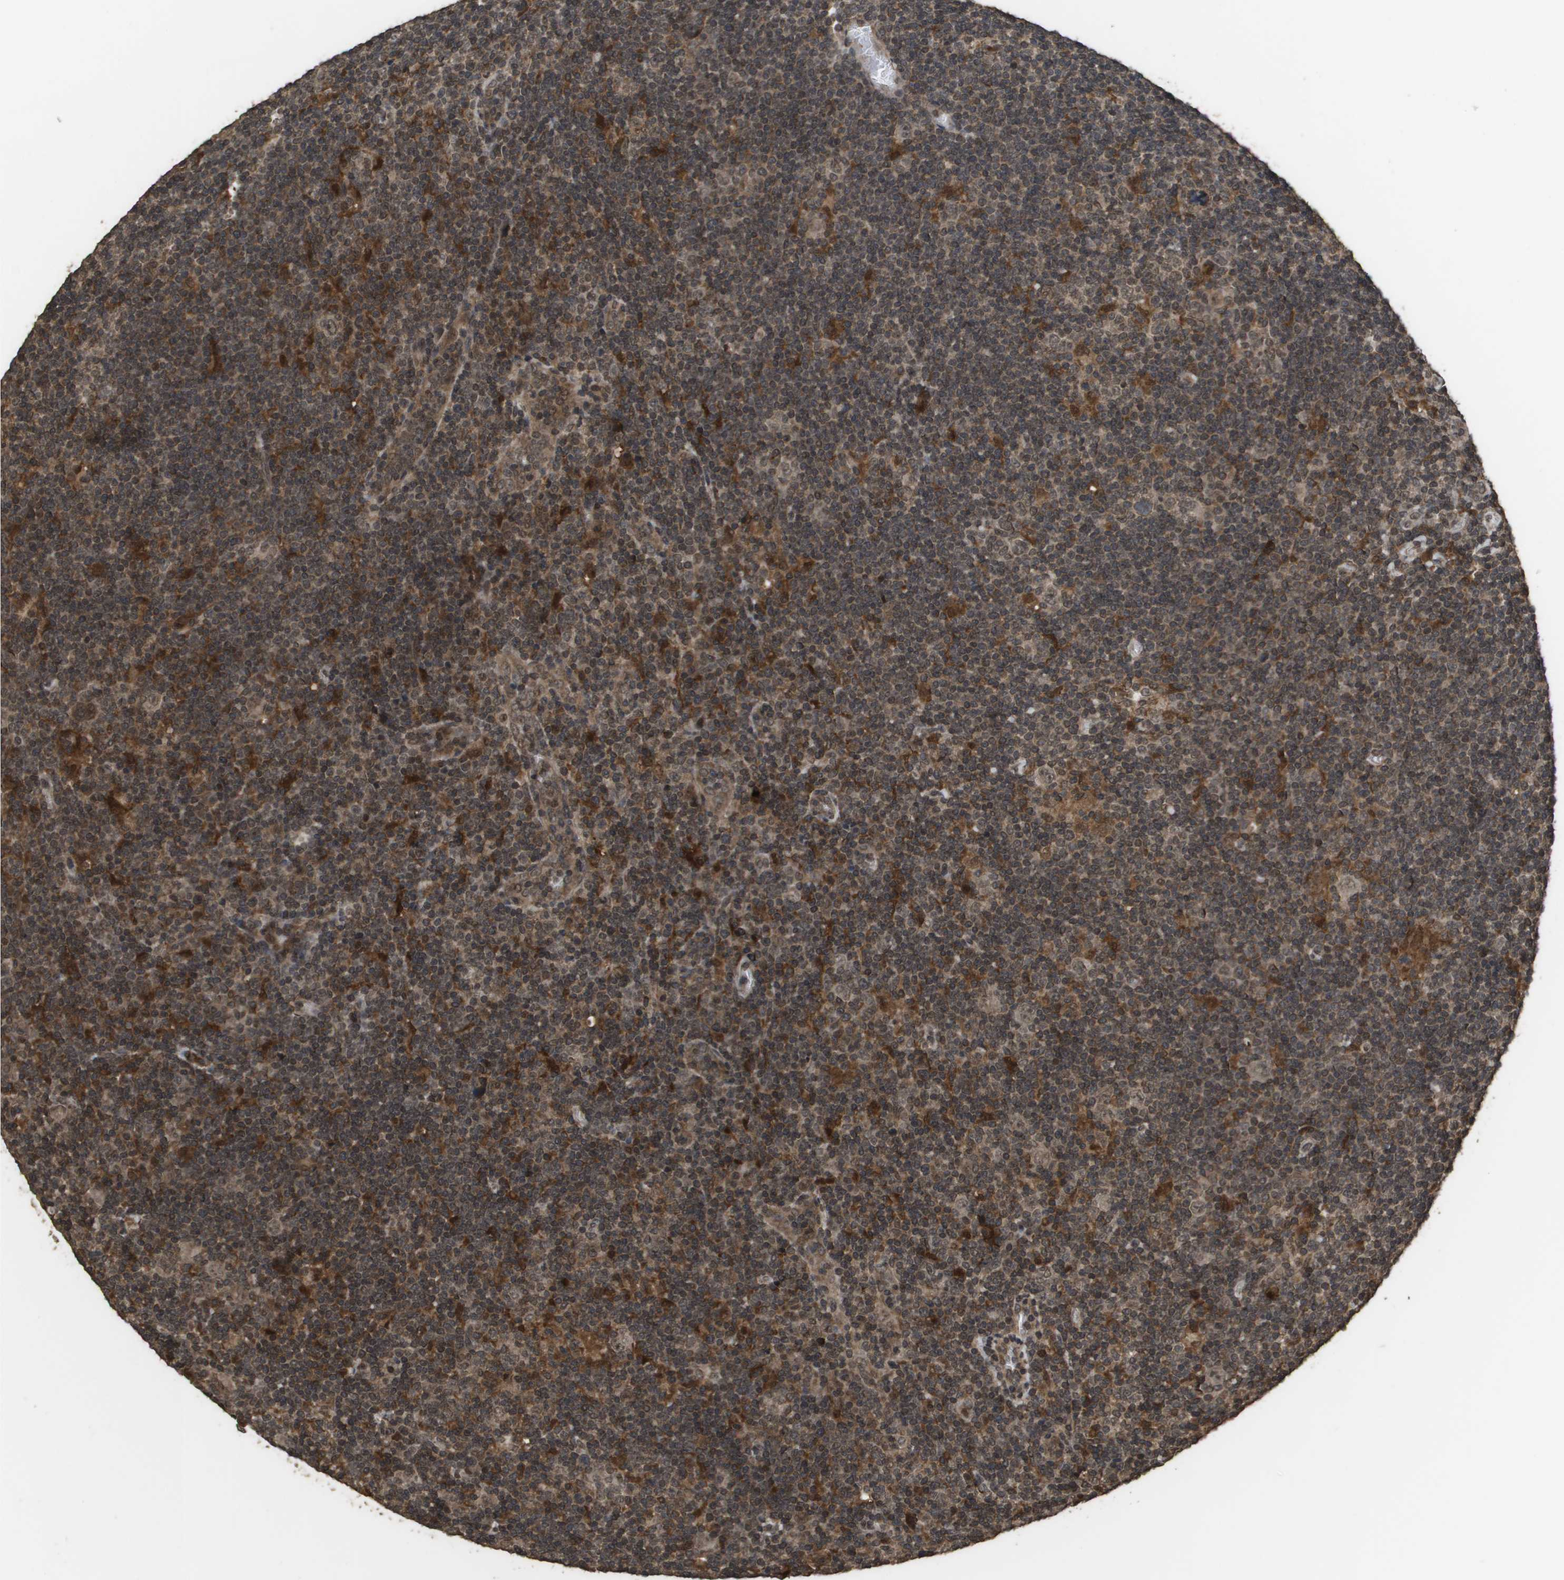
{"staining": {"intensity": "weak", "quantity": ">75%", "location": "cytoplasmic/membranous,nuclear"}, "tissue": "lymphoma", "cell_type": "Tumor cells", "image_type": "cancer", "snomed": [{"axis": "morphology", "description": "Hodgkin's disease, NOS"}, {"axis": "topography", "description": "Lymph node"}], "caption": "Immunohistochemistry (IHC) (DAB) staining of human Hodgkin's disease reveals weak cytoplasmic/membranous and nuclear protein staining in approximately >75% of tumor cells.", "gene": "AXIN2", "patient": {"sex": "female", "age": 57}}